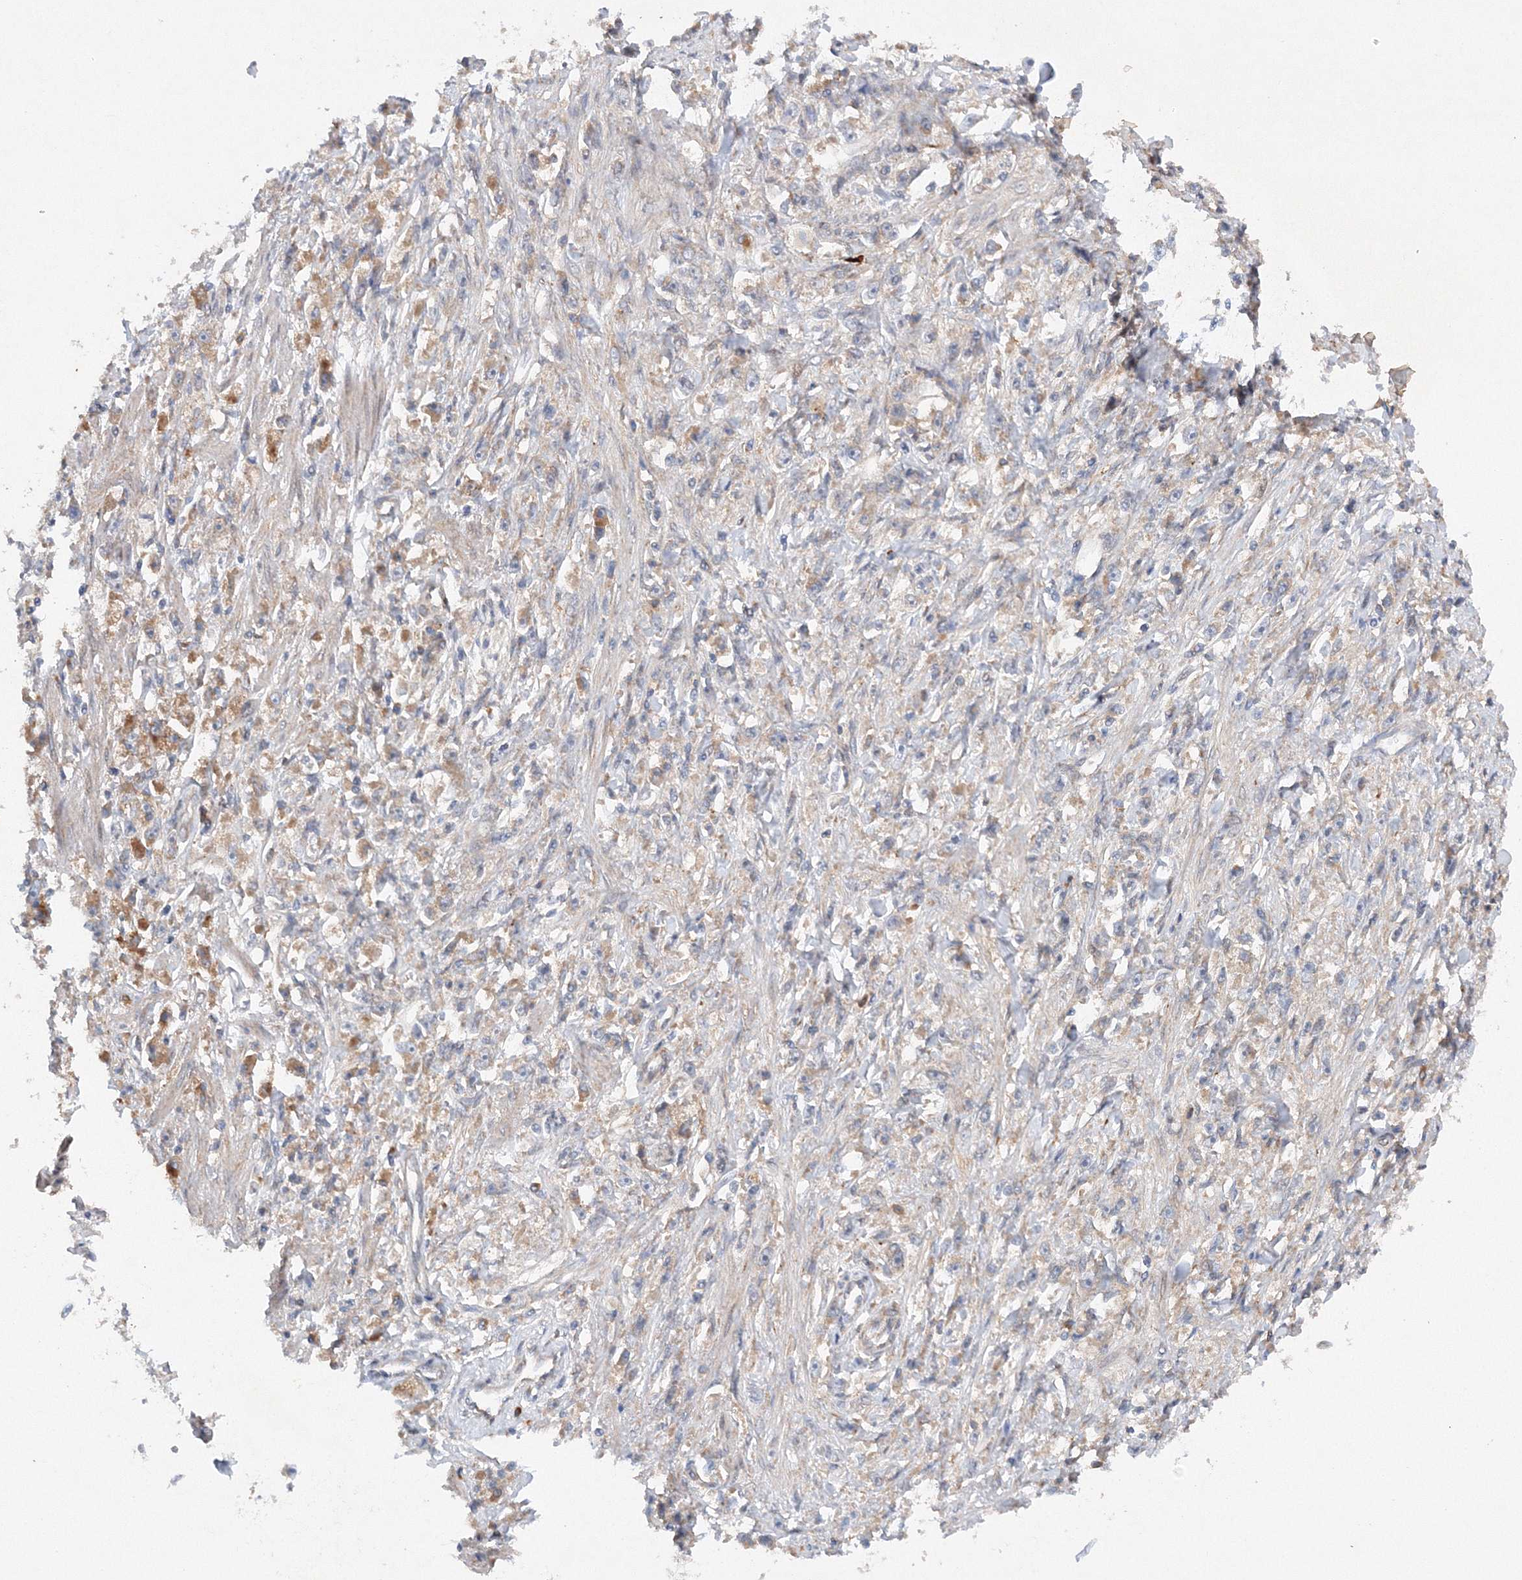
{"staining": {"intensity": "weak", "quantity": "<25%", "location": "cytoplasmic/membranous"}, "tissue": "stomach cancer", "cell_type": "Tumor cells", "image_type": "cancer", "snomed": [{"axis": "morphology", "description": "Adenocarcinoma, NOS"}, {"axis": "topography", "description": "Stomach"}], "caption": "A high-resolution image shows immunohistochemistry staining of stomach adenocarcinoma, which shows no significant expression in tumor cells.", "gene": "SLC36A1", "patient": {"sex": "female", "age": 59}}